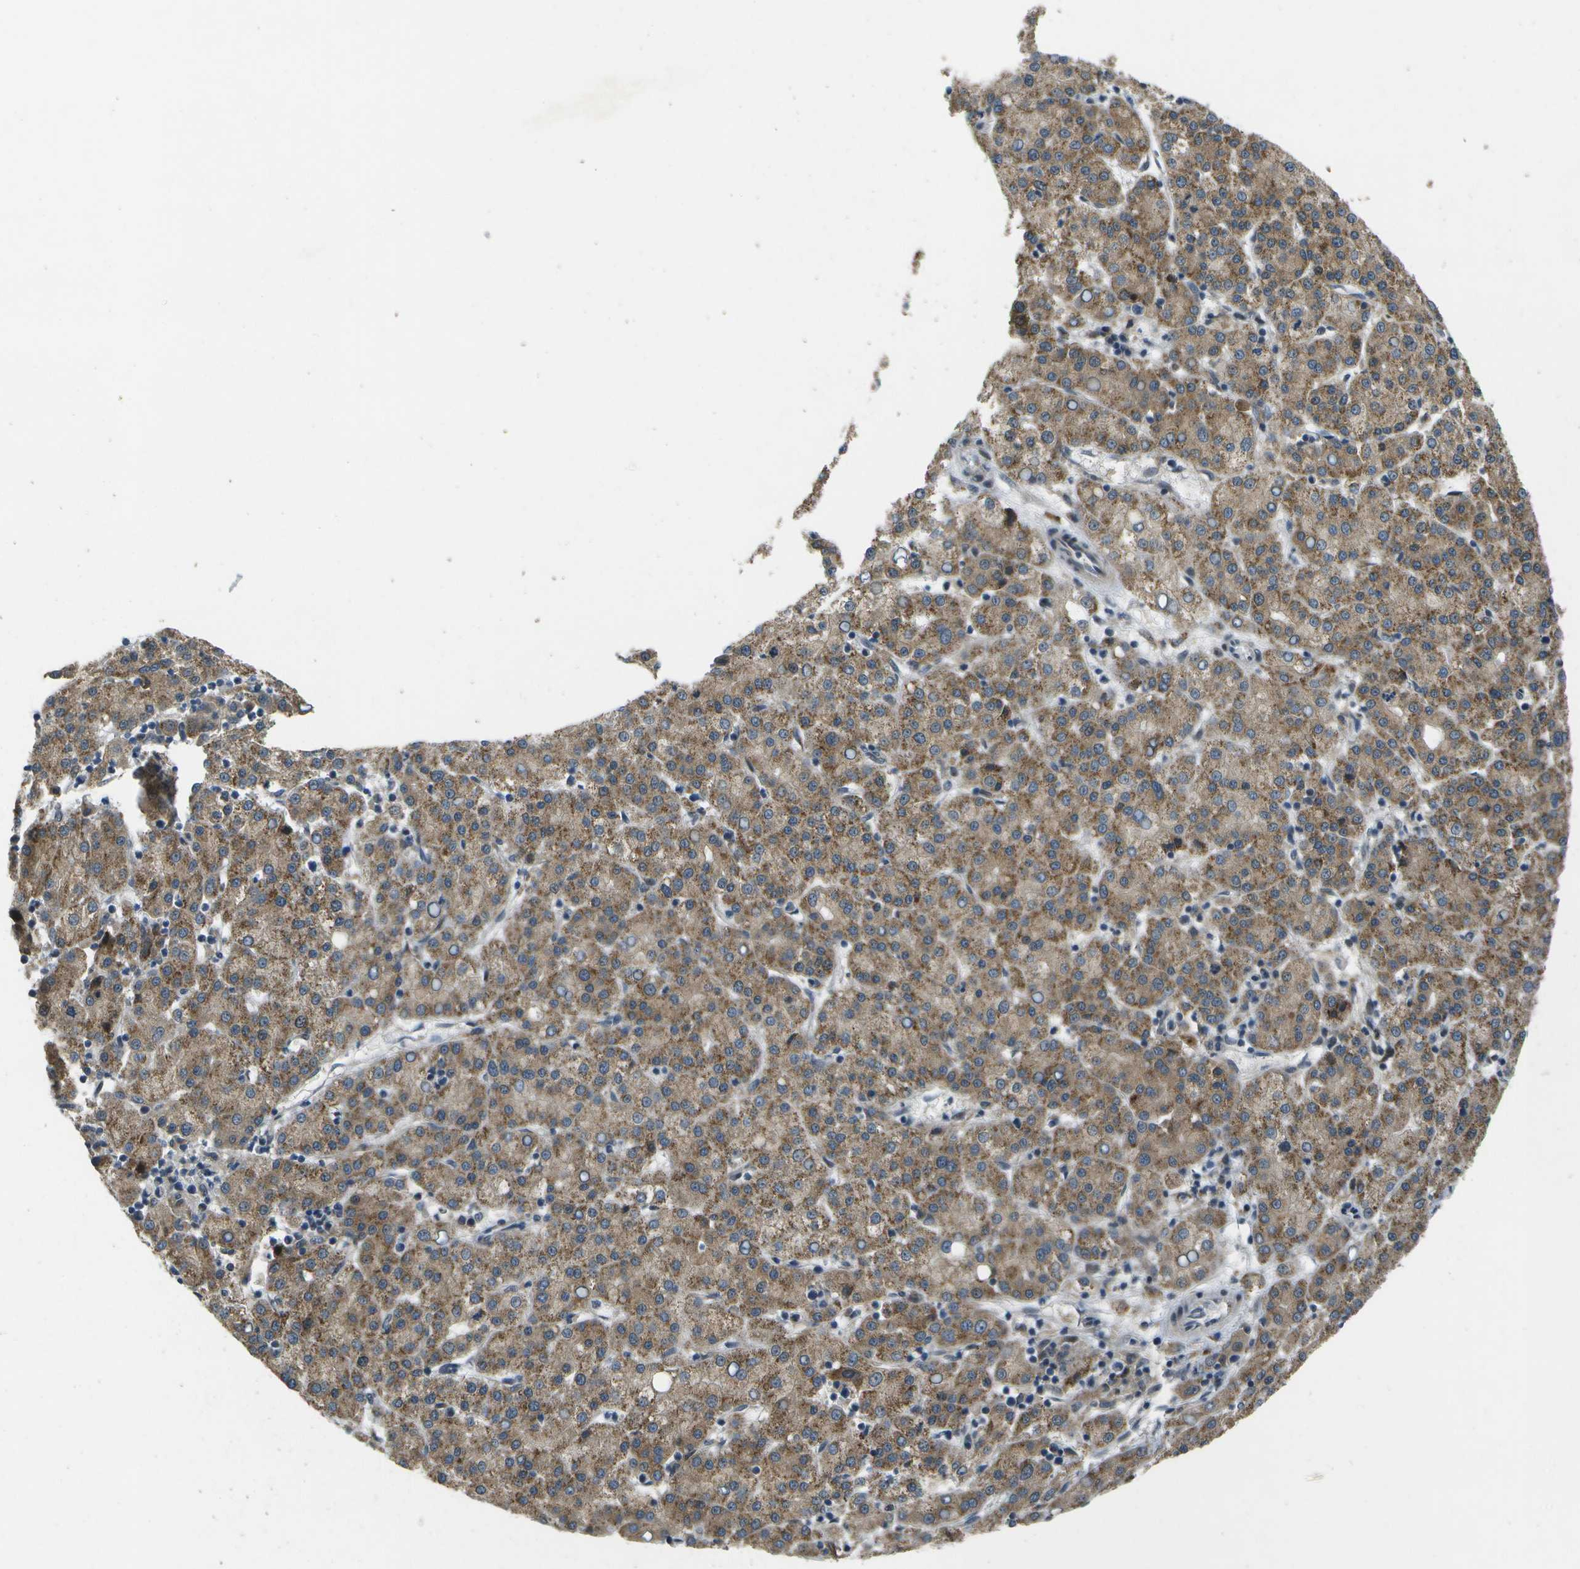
{"staining": {"intensity": "moderate", "quantity": ">75%", "location": "cytoplasmic/membranous"}, "tissue": "liver cancer", "cell_type": "Tumor cells", "image_type": "cancer", "snomed": [{"axis": "morphology", "description": "Carcinoma, Hepatocellular, NOS"}, {"axis": "topography", "description": "Liver"}], "caption": "Liver hepatocellular carcinoma stained with a protein marker exhibits moderate staining in tumor cells.", "gene": "GANC", "patient": {"sex": "female", "age": 58}}